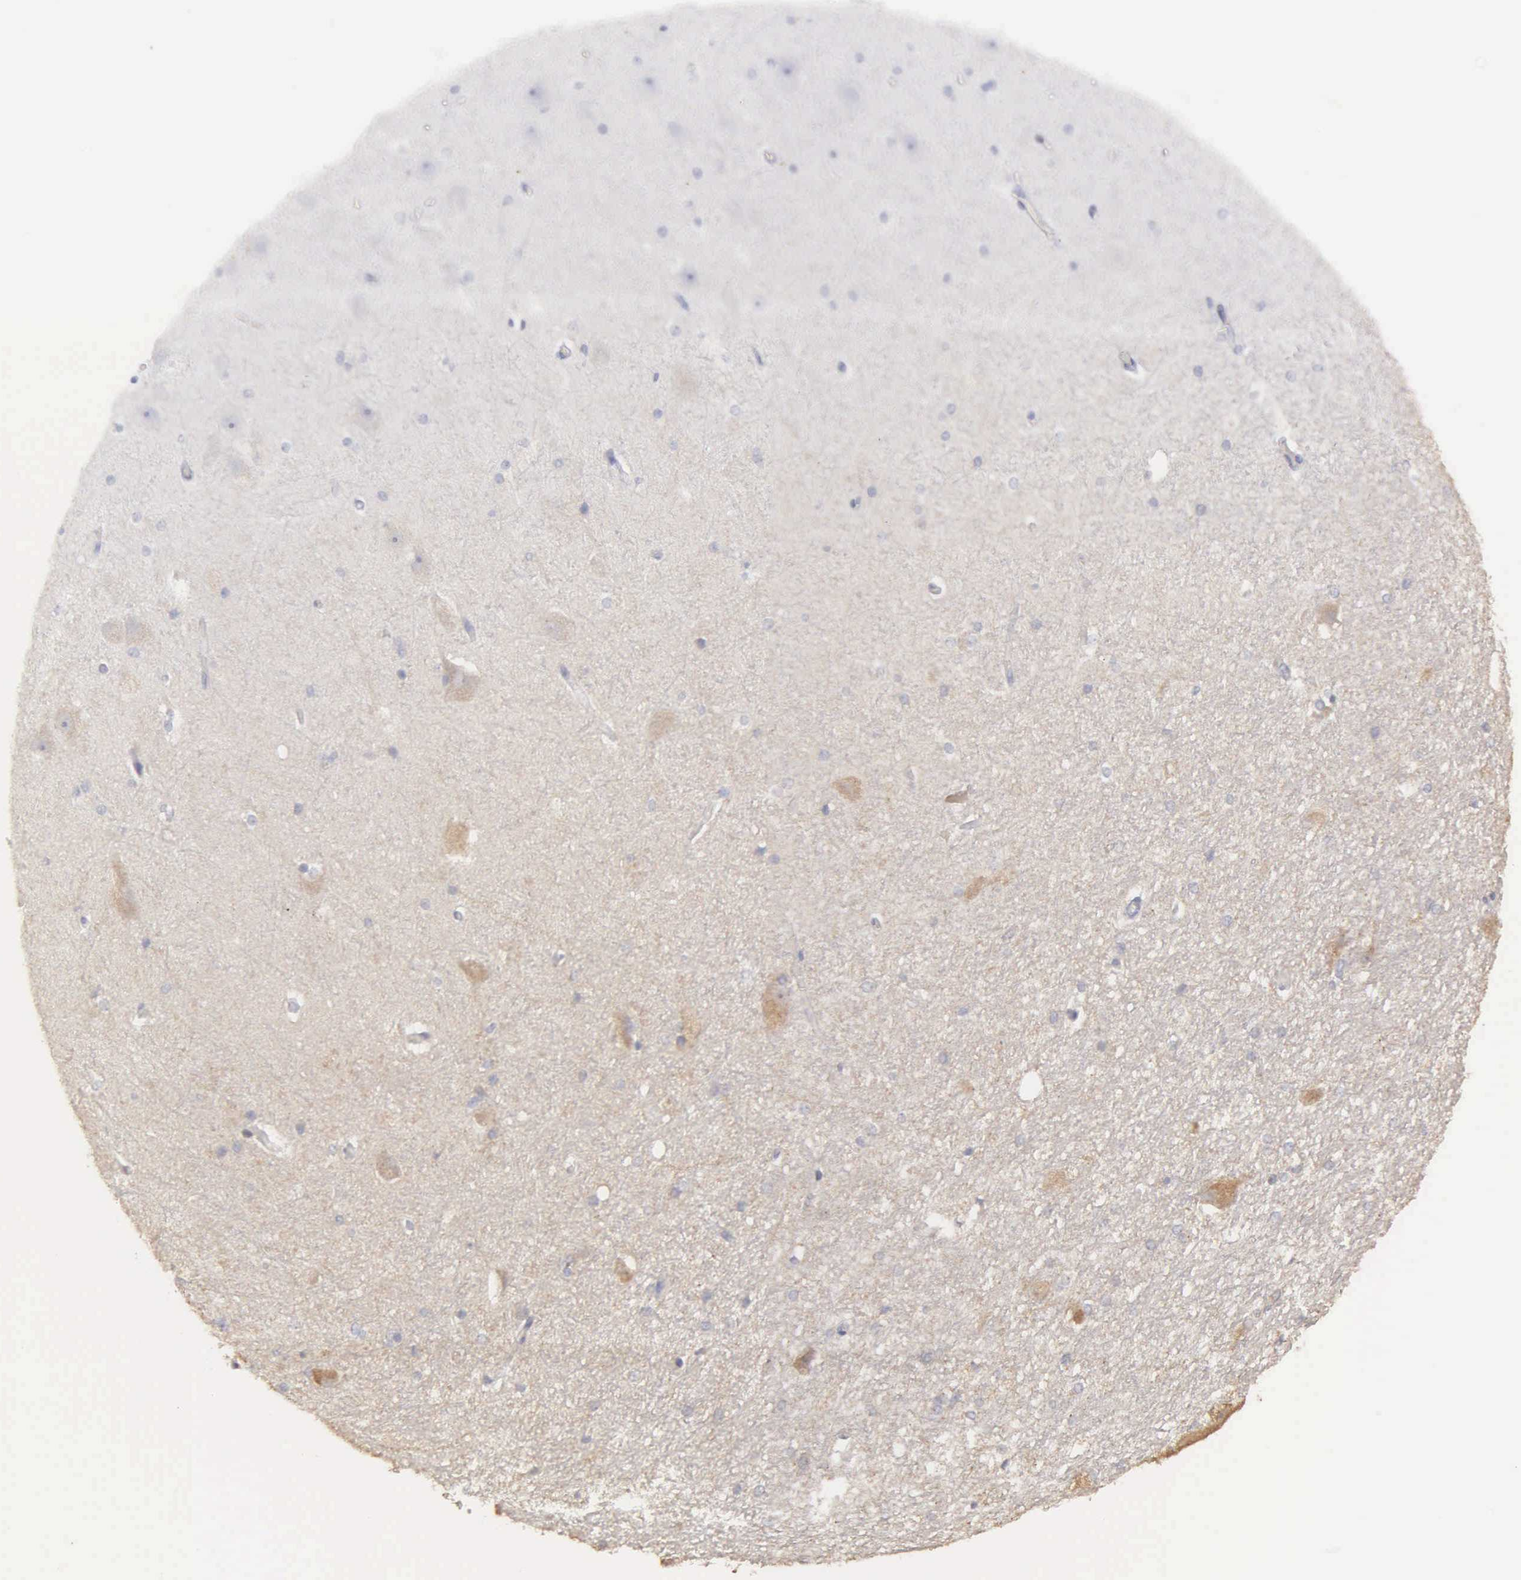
{"staining": {"intensity": "negative", "quantity": "none", "location": "none"}, "tissue": "hippocampus", "cell_type": "Glial cells", "image_type": "normal", "snomed": [{"axis": "morphology", "description": "Normal tissue, NOS"}, {"axis": "topography", "description": "Hippocampus"}], "caption": "Immunohistochemical staining of unremarkable human hippocampus shows no significant expression in glial cells.", "gene": "RTL10", "patient": {"sex": "female", "age": 19}}